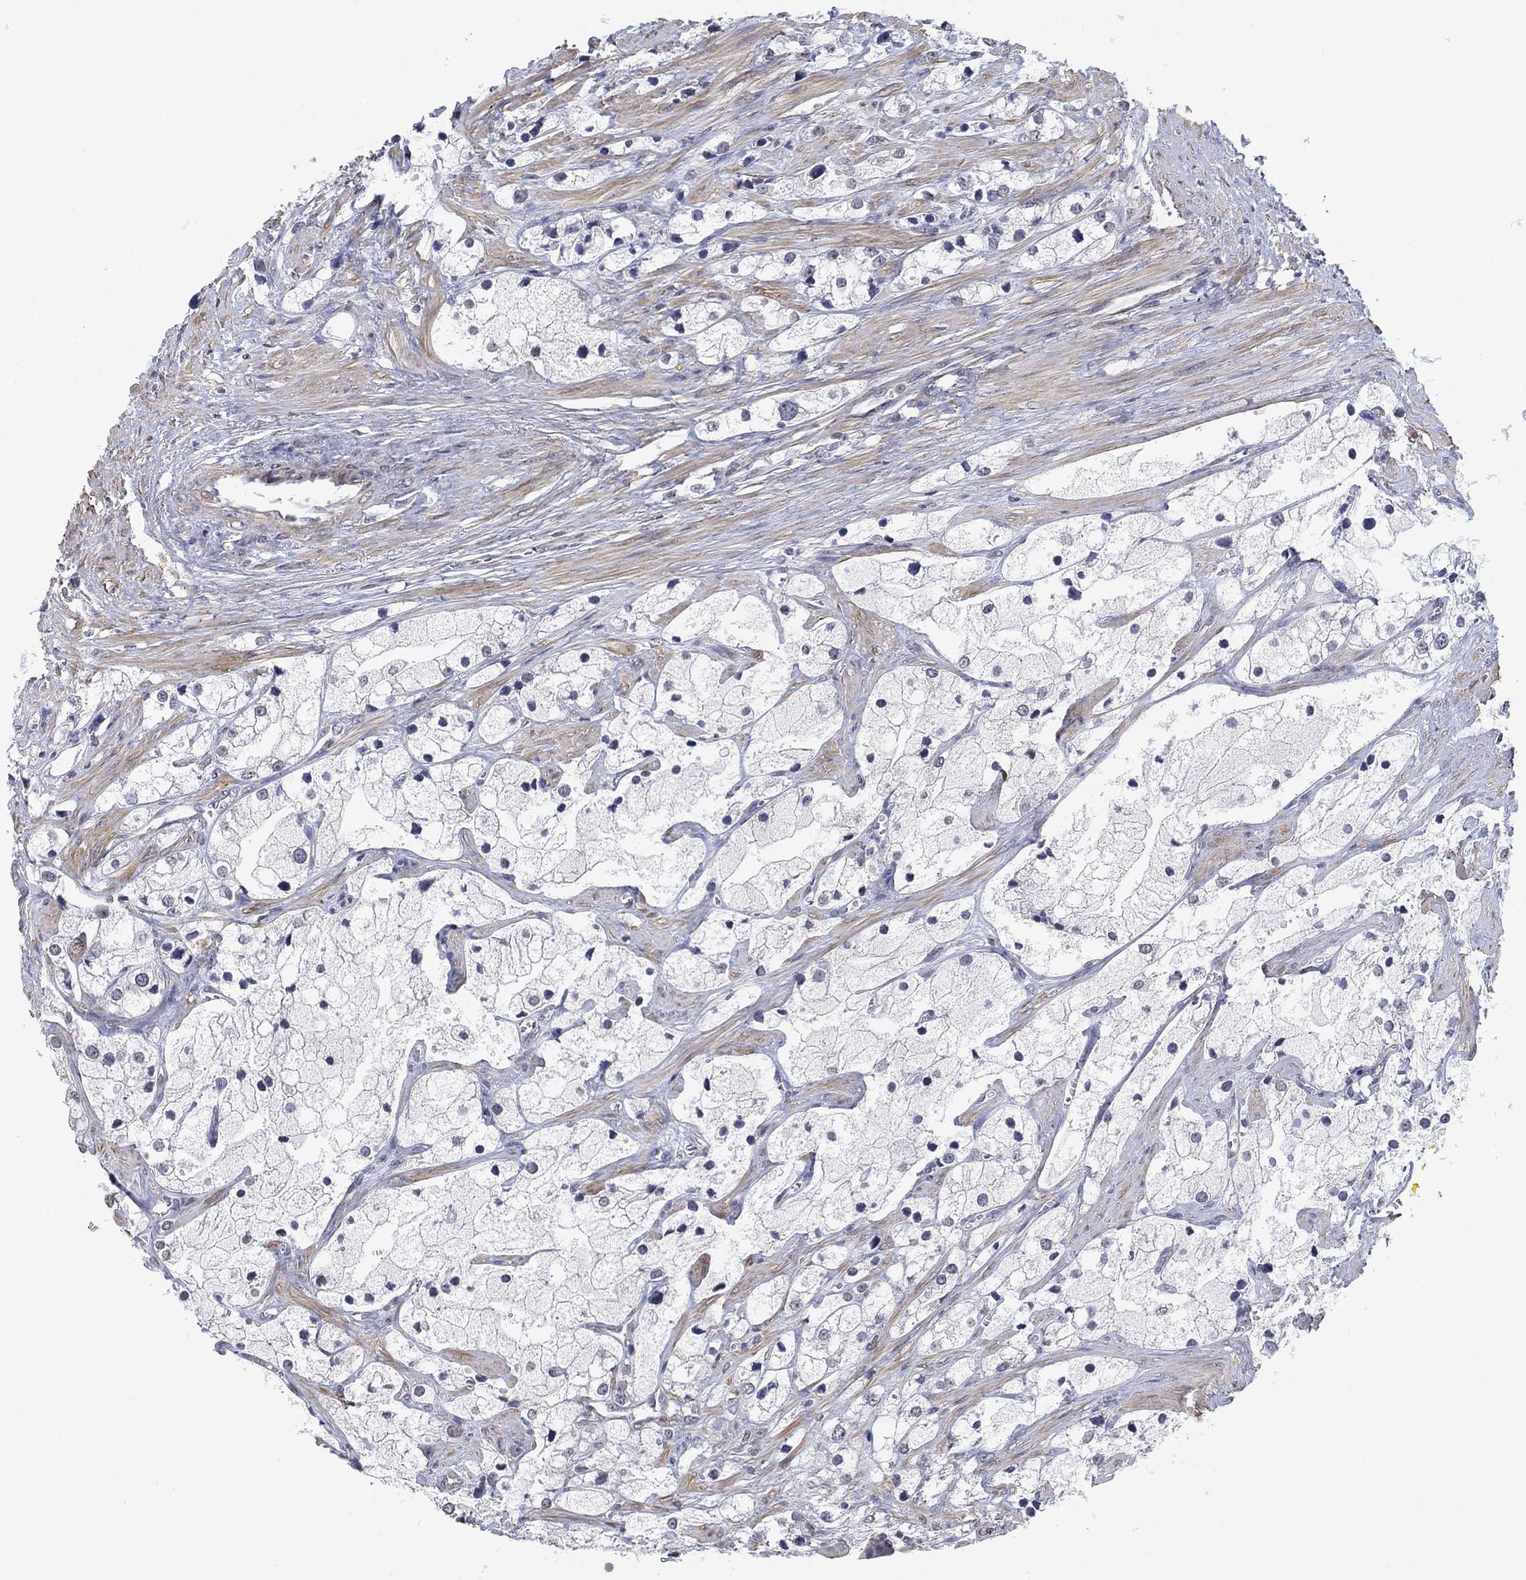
{"staining": {"intensity": "negative", "quantity": "none", "location": "none"}, "tissue": "prostate cancer", "cell_type": "Tumor cells", "image_type": "cancer", "snomed": [{"axis": "morphology", "description": "Adenocarcinoma, NOS"}, {"axis": "topography", "description": "Prostate and seminal vesicle, NOS"}, {"axis": "topography", "description": "Prostate"}], "caption": "Tumor cells show no significant protein staining in adenocarcinoma (prostate).", "gene": "OTUB2", "patient": {"sex": "male", "age": 79}}